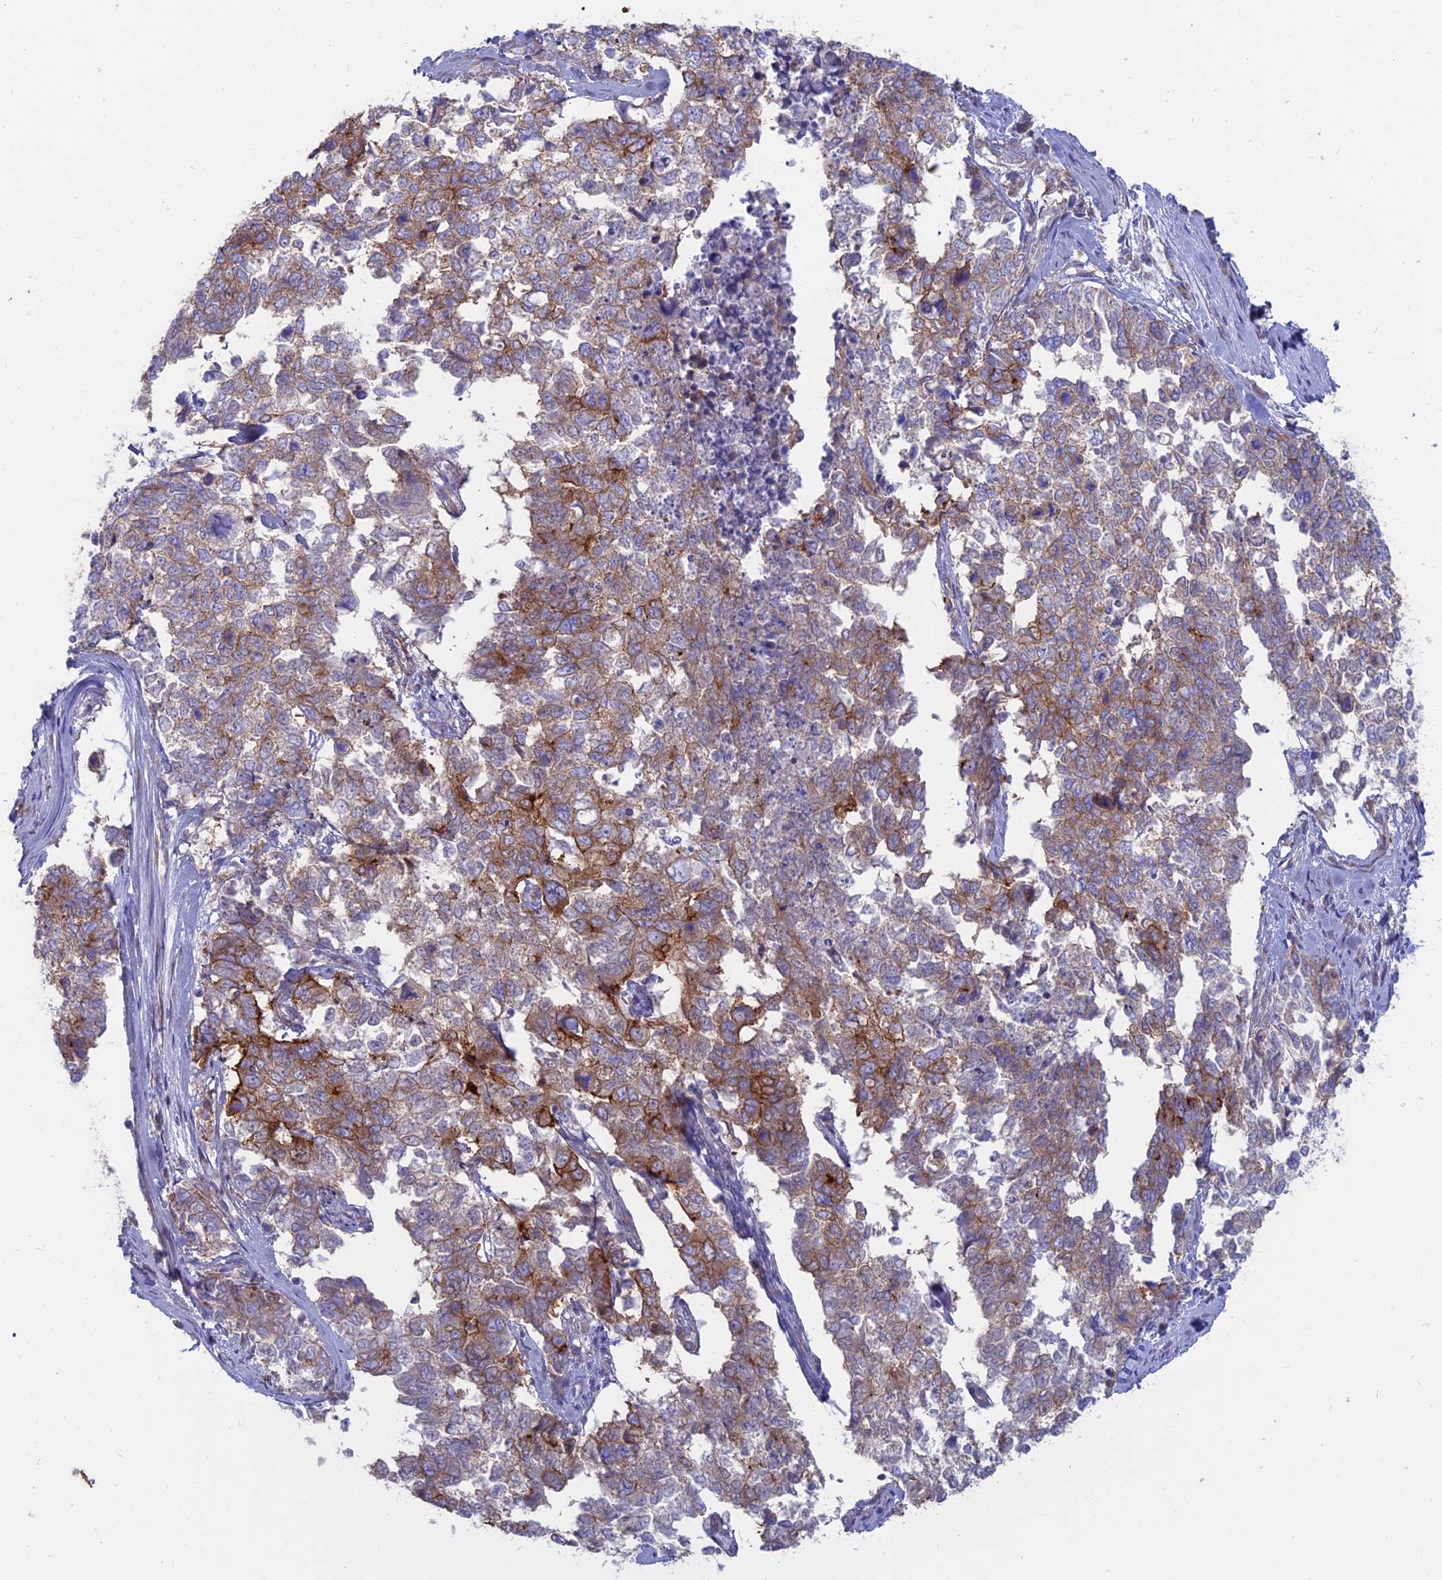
{"staining": {"intensity": "moderate", "quantity": "25%-75%", "location": "cytoplasmic/membranous"}, "tissue": "cervical cancer", "cell_type": "Tumor cells", "image_type": "cancer", "snomed": [{"axis": "morphology", "description": "Squamous cell carcinoma, NOS"}, {"axis": "topography", "description": "Cervix"}], "caption": "Protein expression analysis of cervical cancer exhibits moderate cytoplasmic/membranous positivity in about 25%-75% of tumor cells.", "gene": "MYO5B", "patient": {"sex": "female", "age": 63}}